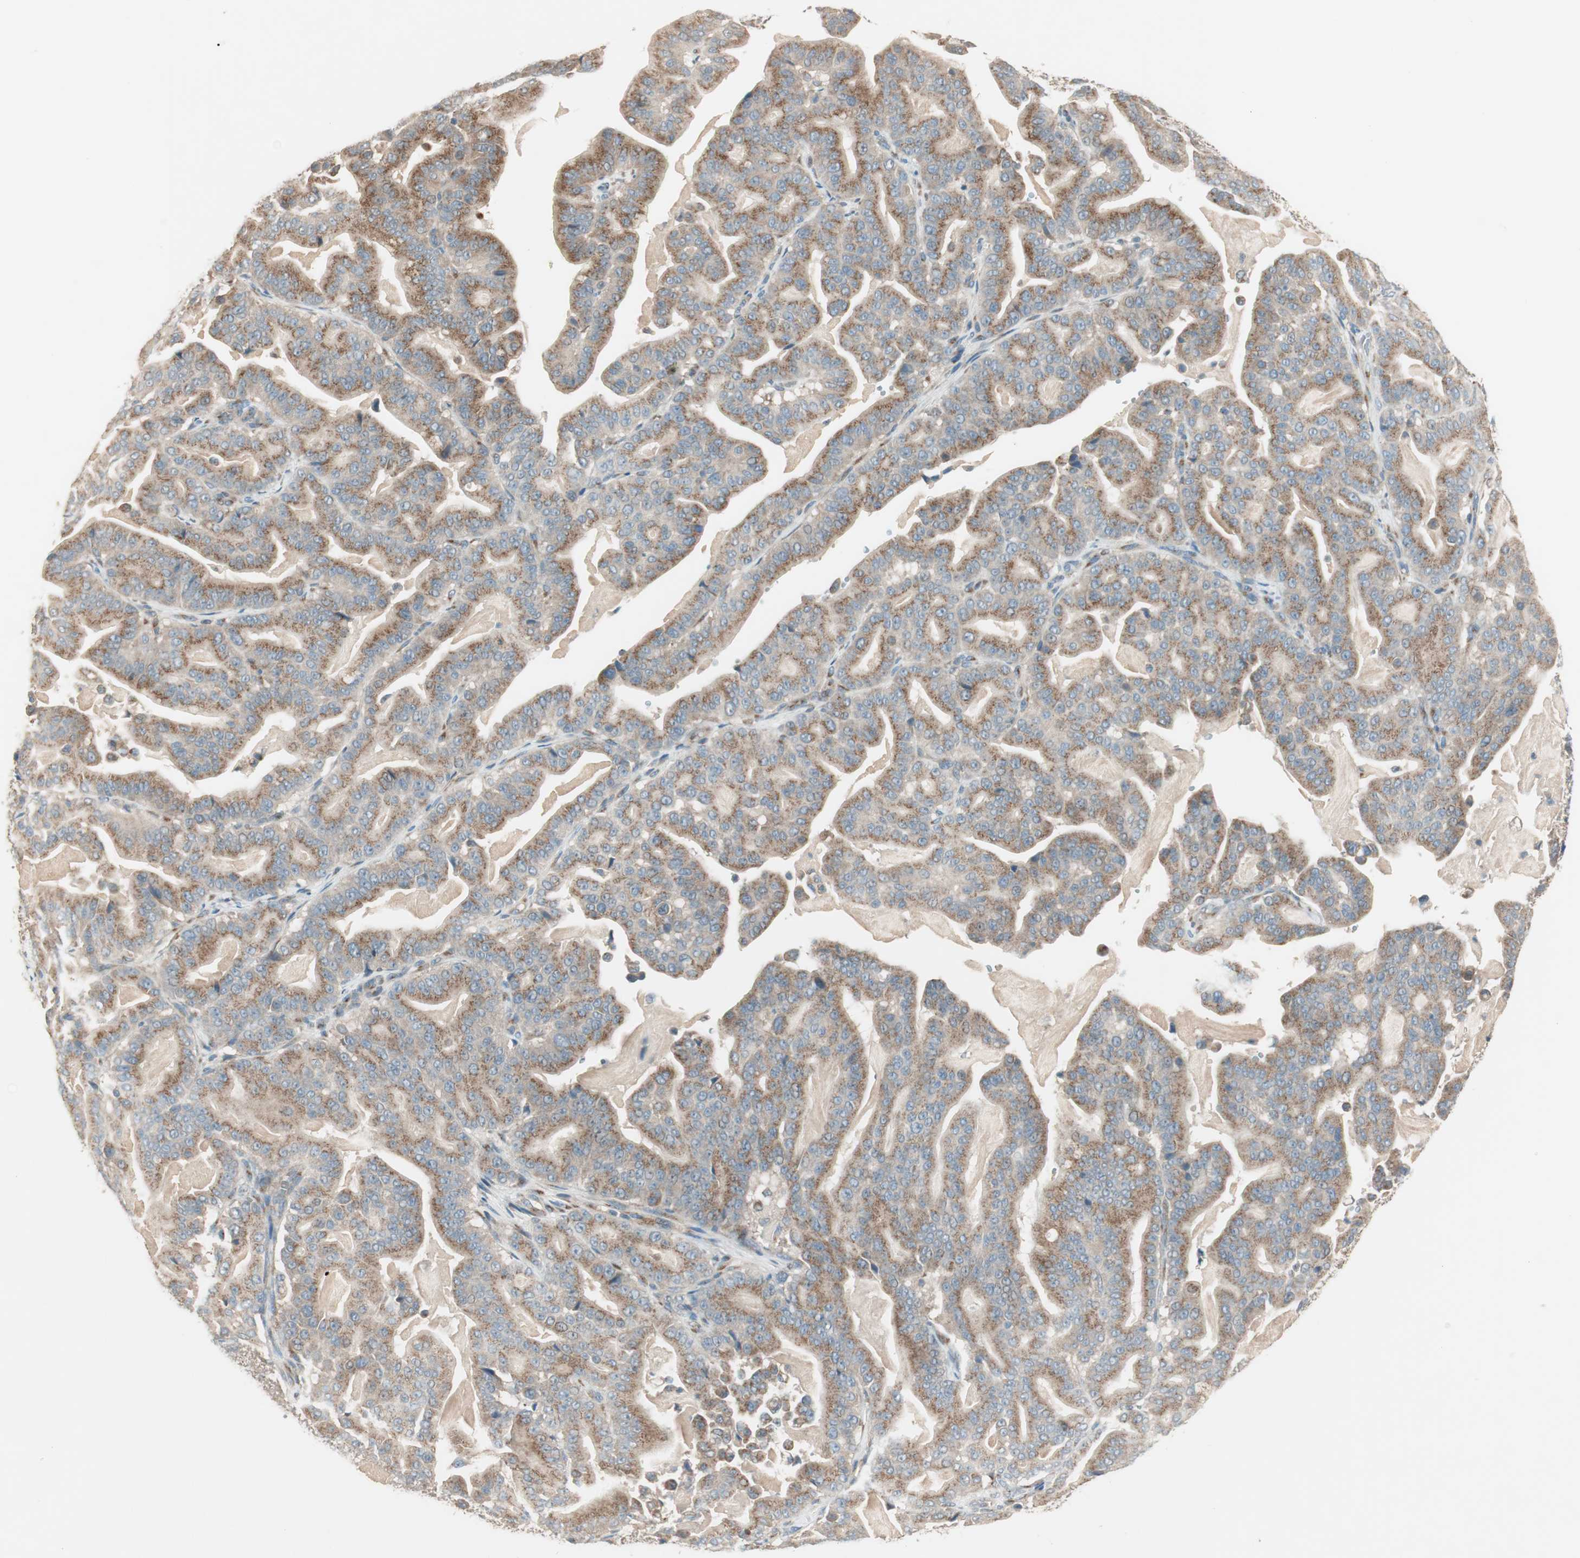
{"staining": {"intensity": "moderate", "quantity": ">75%", "location": "cytoplasmic/membranous"}, "tissue": "pancreatic cancer", "cell_type": "Tumor cells", "image_type": "cancer", "snomed": [{"axis": "morphology", "description": "Adenocarcinoma, NOS"}, {"axis": "topography", "description": "Pancreas"}], "caption": "Immunohistochemical staining of human pancreatic cancer demonstrates medium levels of moderate cytoplasmic/membranous protein staining in about >75% of tumor cells.", "gene": "SEC16A", "patient": {"sex": "male", "age": 63}}